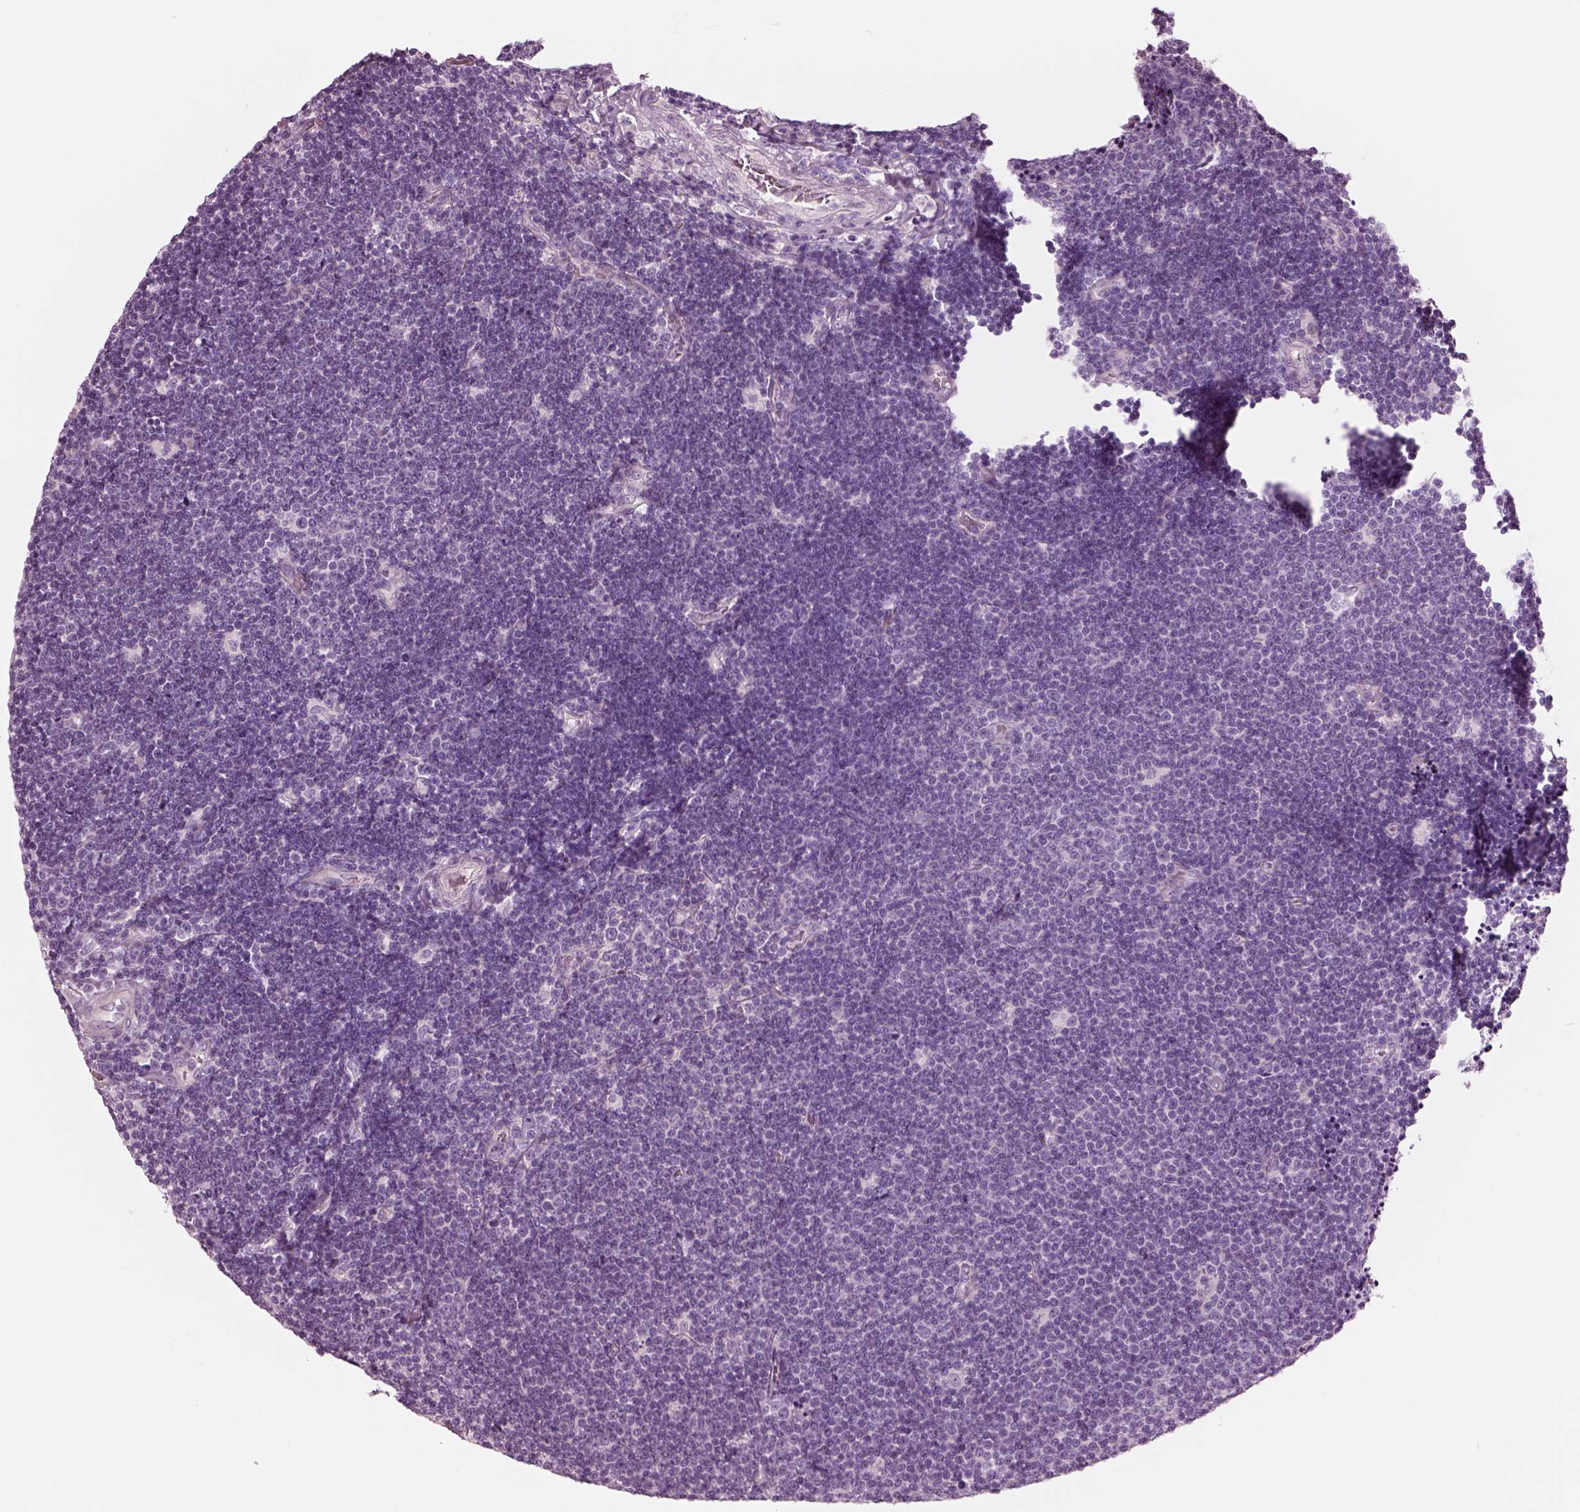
{"staining": {"intensity": "negative", "quantity": "none", "location": "none"}, "tissue": "lymphoma", "cell_type": "Tumor cells", "image_type": "cancer", "snomed": [{"axis": "morphology", "description": "Malignant lymphoma, non-Hodgkin's type, Low grade"}, {"axis": "topography", "description": "Brain"}], "caption": "DAB immunohistochemical staining of lymphoma reveals no significant positivity in tumor cells.", "gene": "NMRK2", "patient": {"sex": "female", "age": 66}}